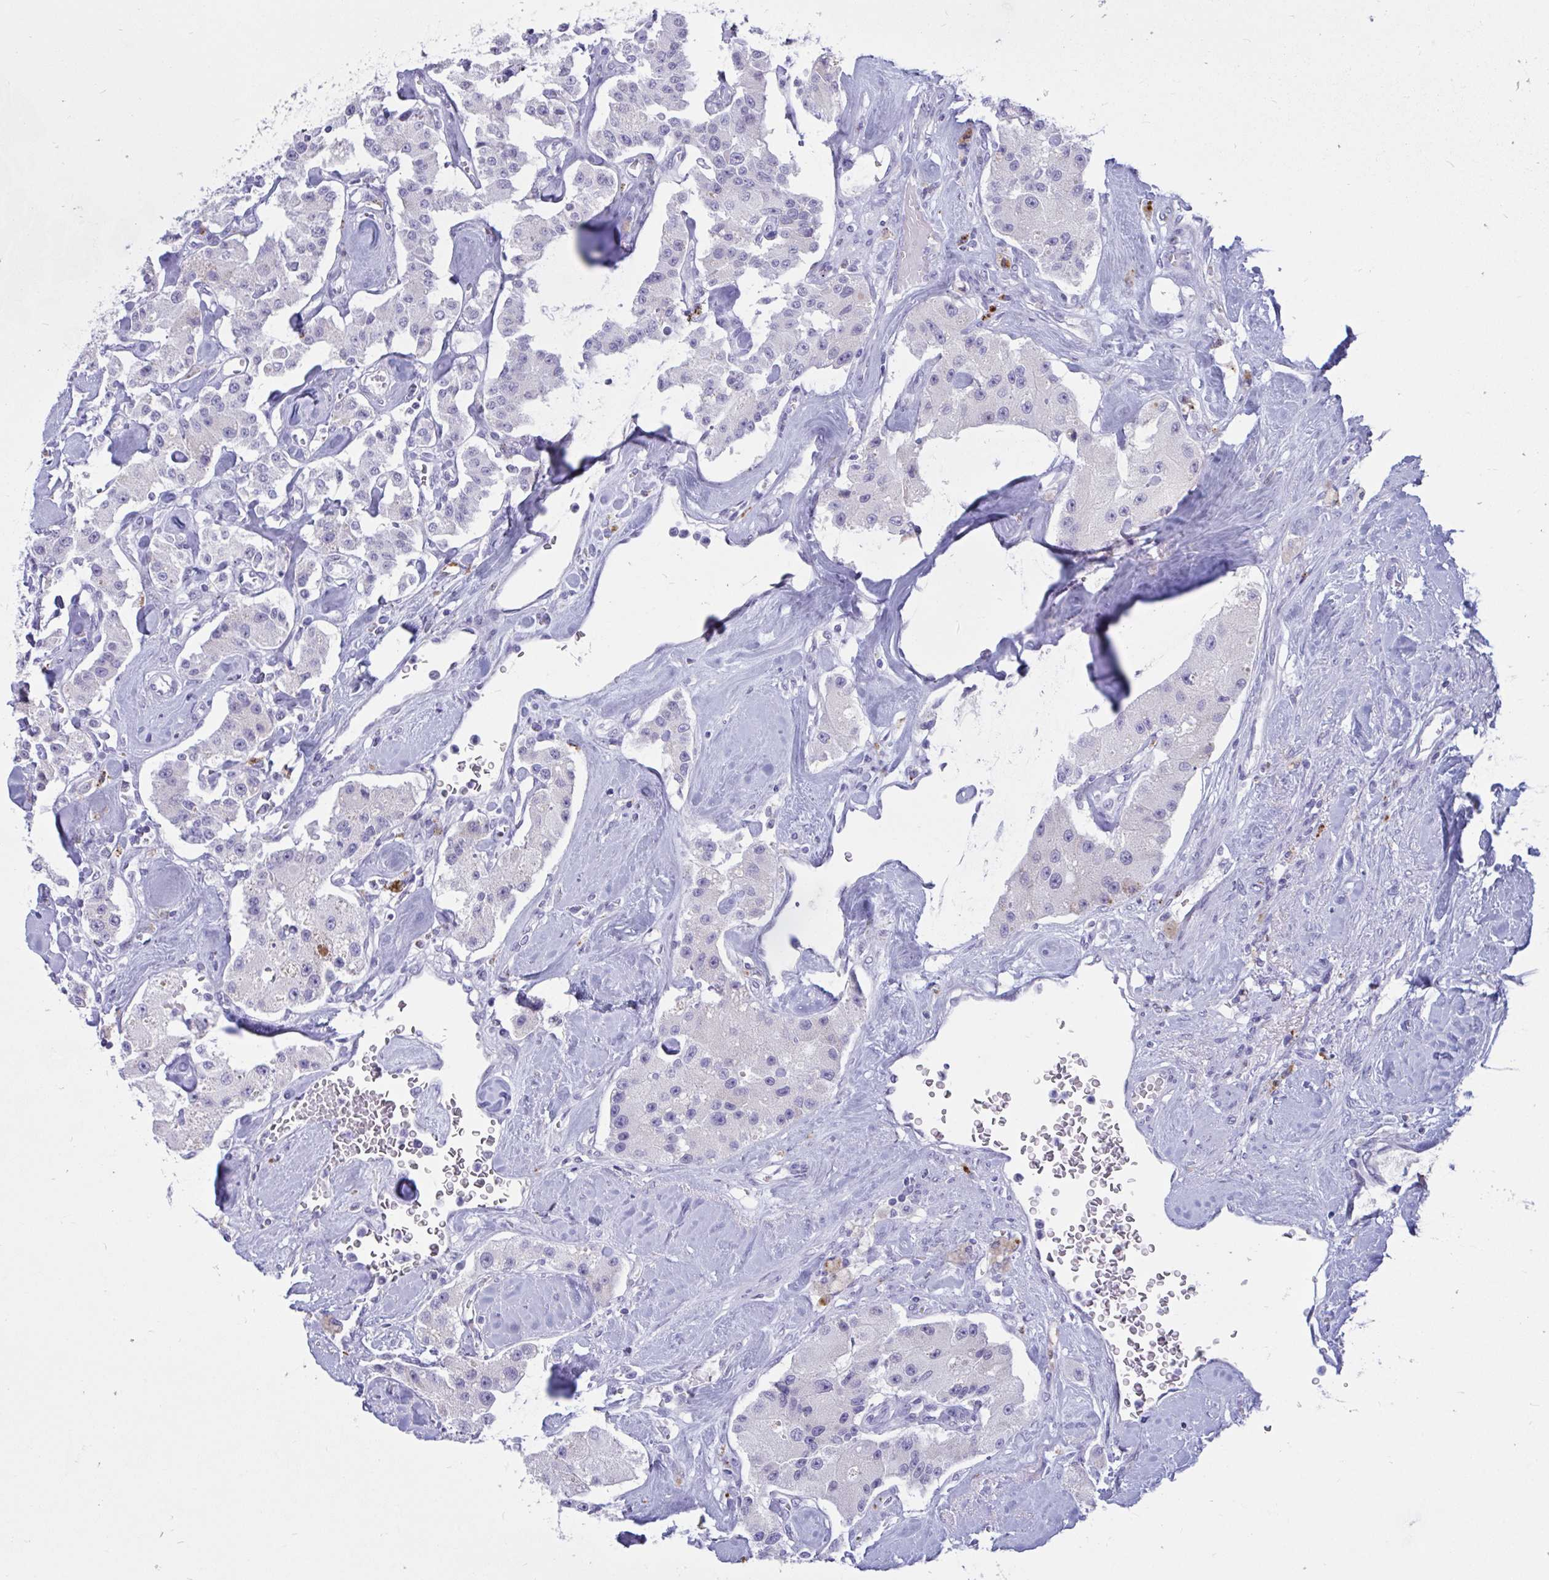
{"staining": {"intensity": "negative", "quantity": "none", "location": "none"}, "tissue": "carcinoid", "cell_type": "Tumor cells", "image_type": "cancer", "snomed": [{"axis": "morphology", "description": "Carcinoid, malignant, NOS"}, {"axis": "topography", "description": "Pancreas"}], "caption": "Carcinoid was stained to show a protein in brown. There is no significant positivity in tumor cells.", "gene": "FAM219B", "patient": {"sex": "male", "age": 41}}